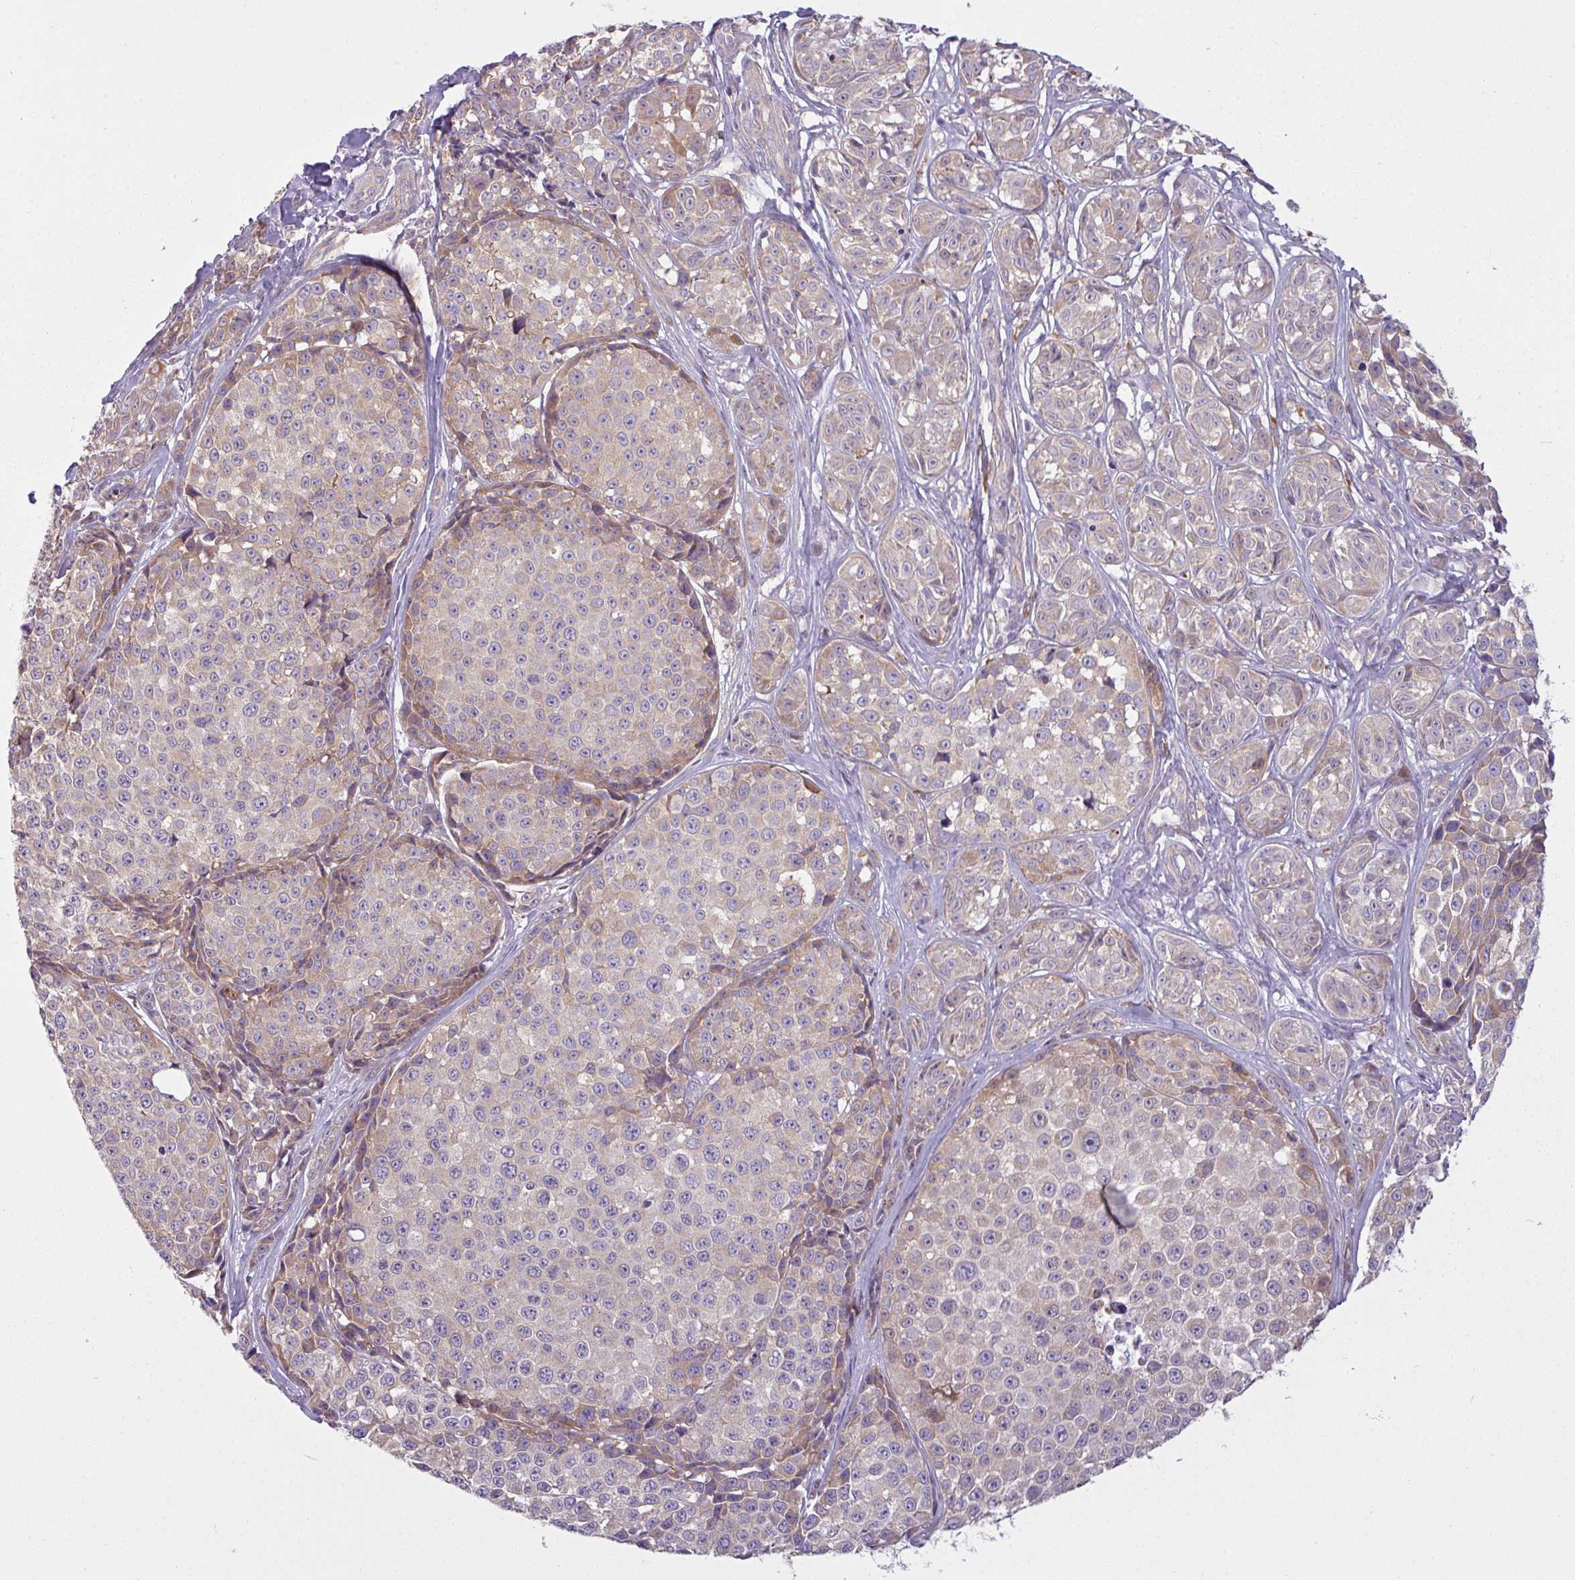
{"staining": {"intensity": "moderate", "quantity": "<25%", "location": "cytoplasmic/membranous"}, "tissue": "melanoma", "cell_type": "Tumor cells", "image_type": "cancer", "snomed": [{"axis": "morphology", "description": "Malignant melanoma, NOS"}, {"axis": "topography", "description": "Skin"}], "caption": "Malignant melanoma was stained to show a protein in brown. There is low levels of moderate cytoplasmic/membranous expression in approximately <25% of tumor cells.", "gene": "CAMK2B", "patient": {"sex": "female", "age": 35}}